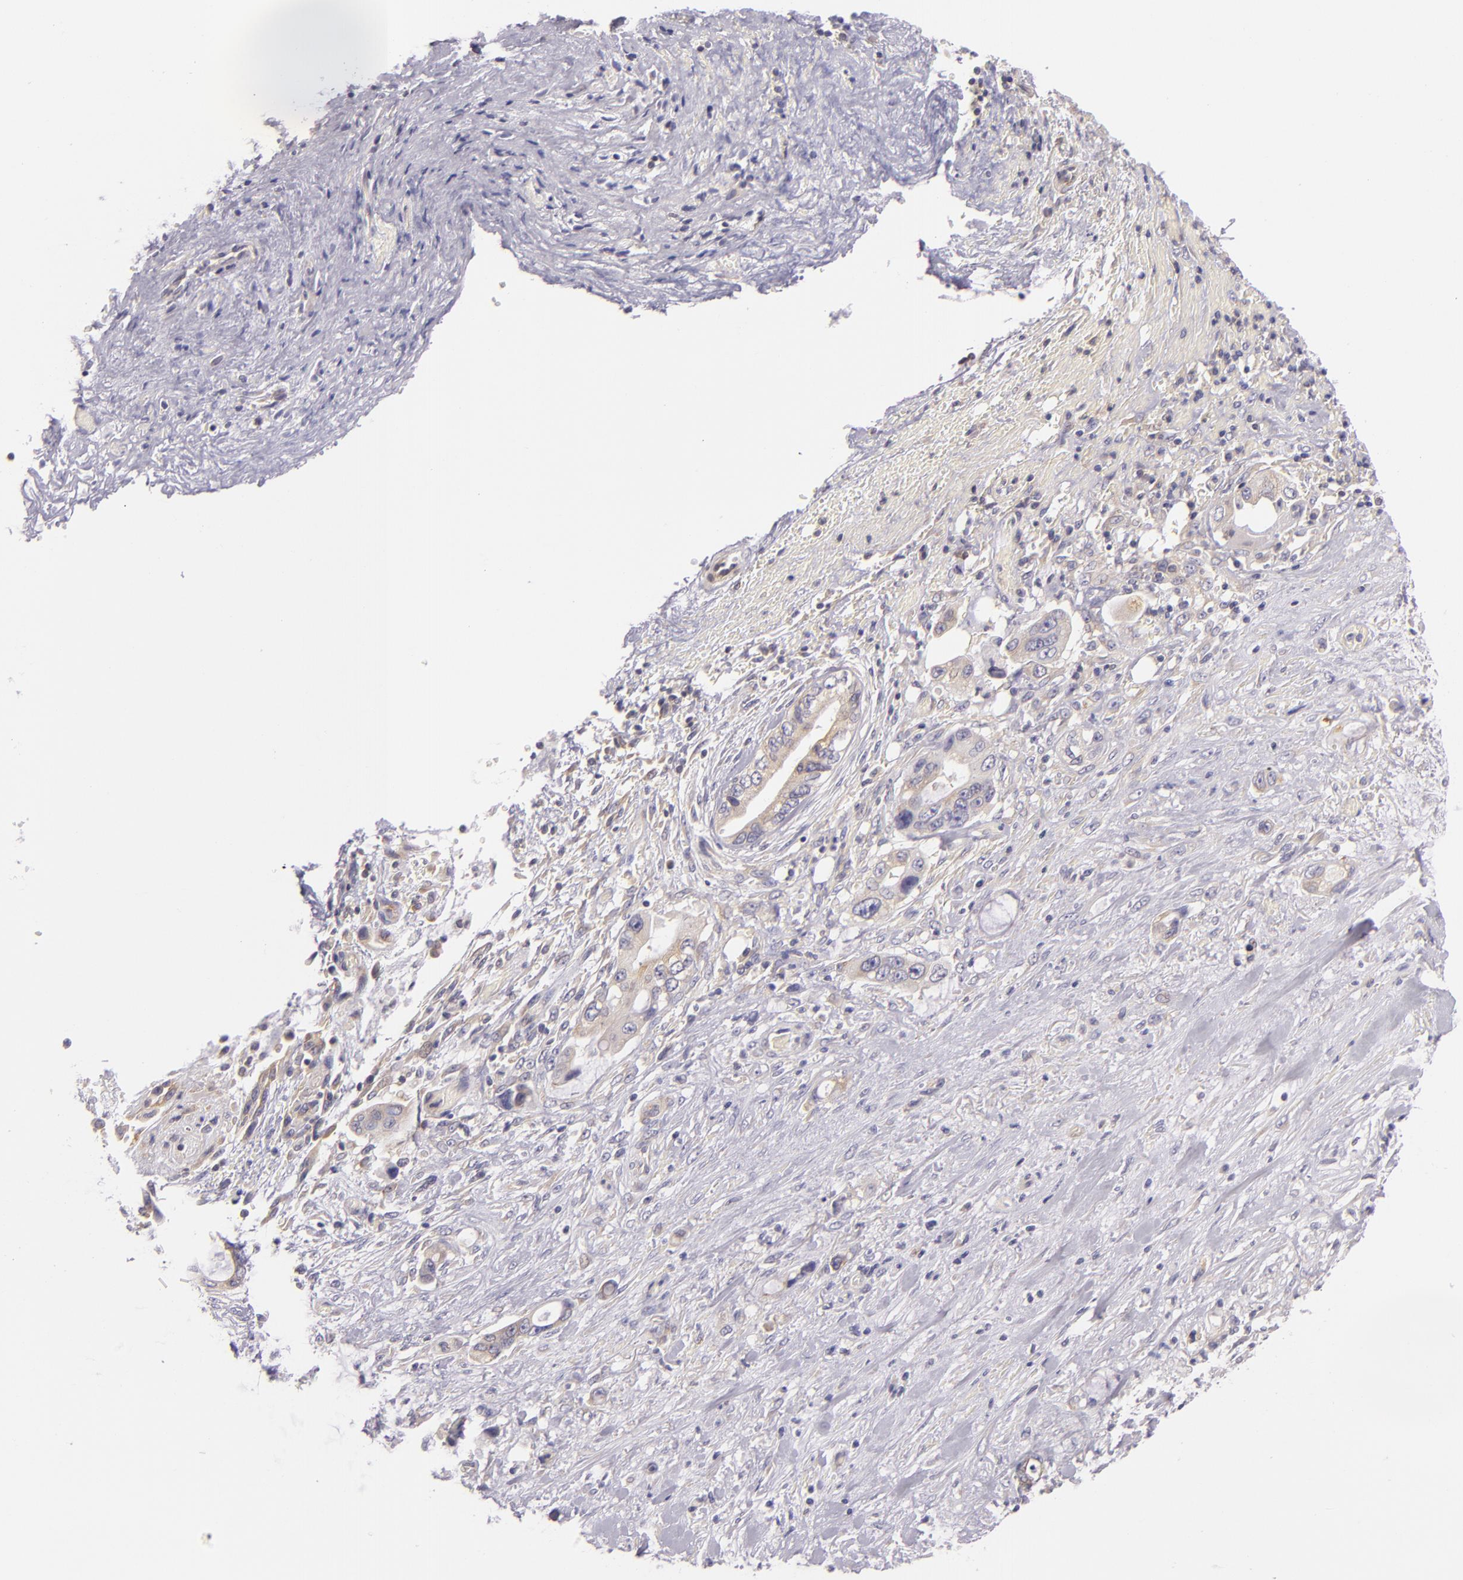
{"staining": {"intensity": "weak", "quantity": "<25%", "location": "cytoplasmic/membranous"}, "tissue": "pancreatic cancer", "cell_type": "Tumor cells", "image_type": "cancer", "snomed": [{"axis": "morphology", "description": "Adenocarcinoma, NOS"}, {"axis": "topography", "description": "Pancreas"}, {"axis": "topography", "description": "Stomach, upper"}], "caption": "Immunohistochemistry photomicrograph of human pancreatic adenocarcinoma stained for a protein (brown), which displays no expression in tumor cells.", "gene": "UPF3B", "patient": {"sex": "male", "age": 77}}